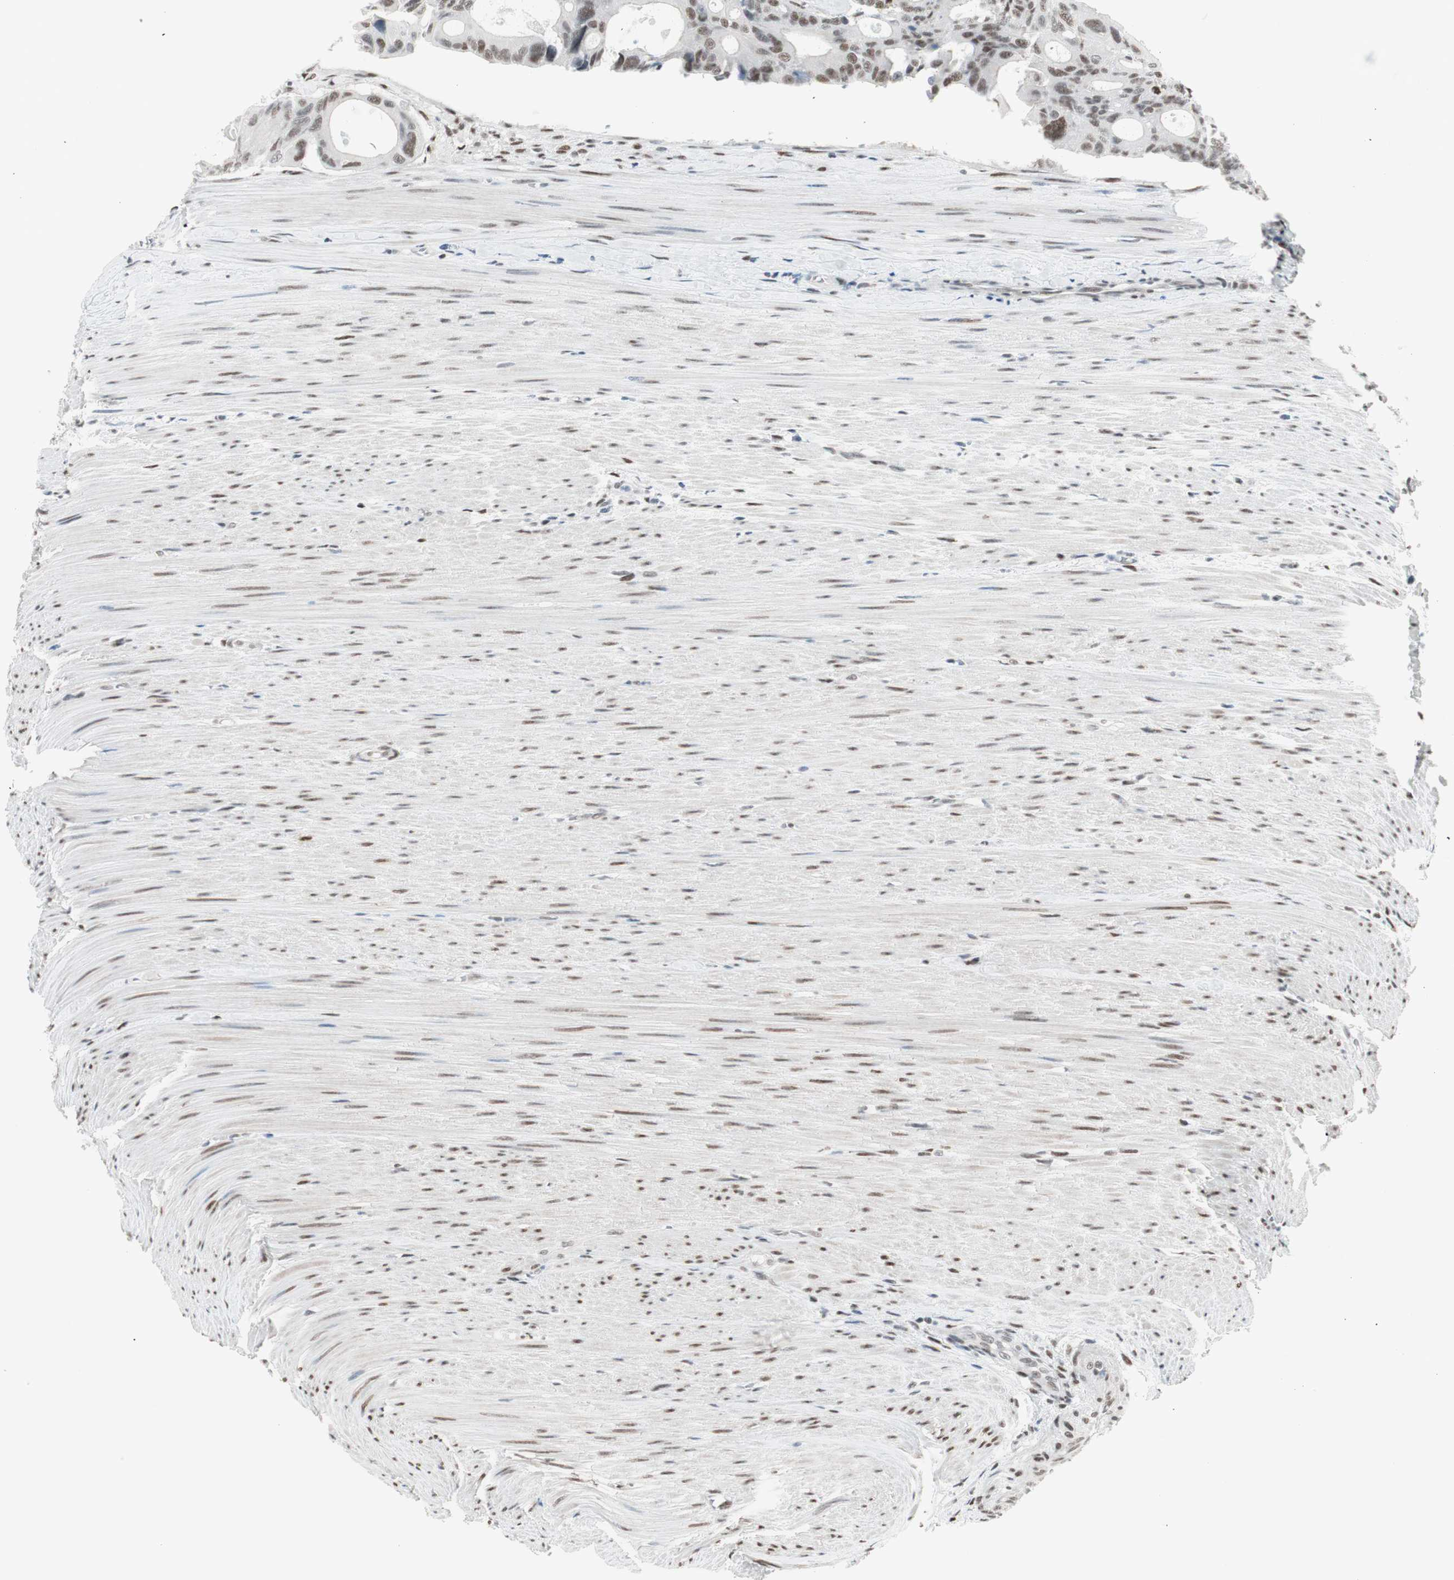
{"staining": {"intensity": "moderate", "quantity": "<25%", "location": "nuclear"}, "tissue": "colorectal cancer", "cell_type": "Tumor cells", "image_type": "cancer", "snomed": [{"axis": "morphology", "description": "Adenocarcinoma, NOS"}, {"axis": "topography", "description": "Colon"}], "caption": "The photomicrograph exhibits a brown stain indicating the presence of a protein in the nuclear of tumor cells in adenocarcinoma (colorectal). Immunohistochemistry stains the protein in brown and the nuclei are stained blue.", "gene": "HEXIM1", "patient": {"sex": "female", "age": 57}}